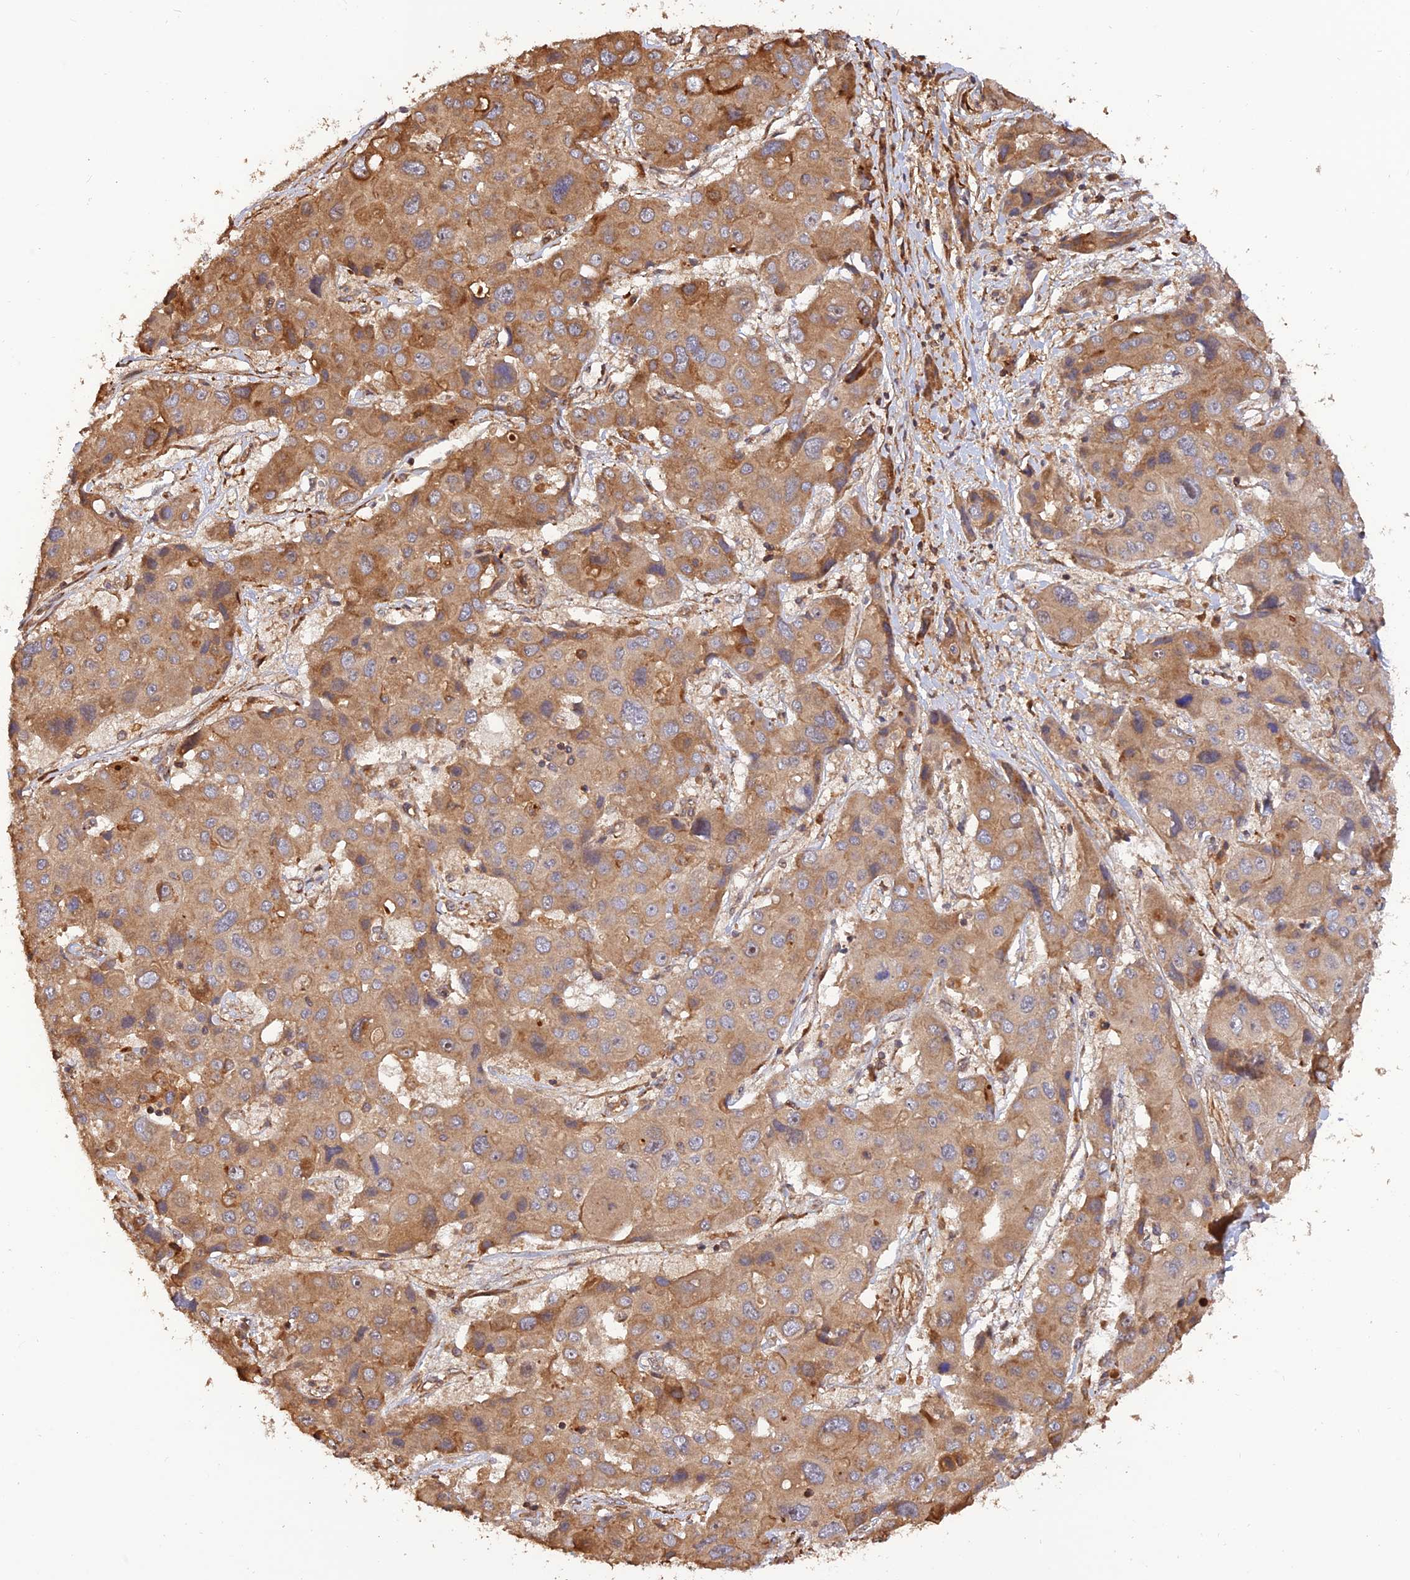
{"staining": {"intensity": "moderate", "quantity": ">75%", "location": "cytoplasmic/membranous"}, "tissue": "liver cancer", "cell_type": "Tumor cells", "image_type": "cancer", "snomed": [{"axis": "morphology", "description": "Cholangiocarcinoma"}, {"axis": "topography", "description": "Liver"}], "caption": "Protein expression analysis of cholangiocarcinoma (liver) displays moderate cytoplasmic/membranous positivity in approximately >75% of tumor cells.", "gene": "CREBL2", "patient": {"sex": "male", "age": 67}}